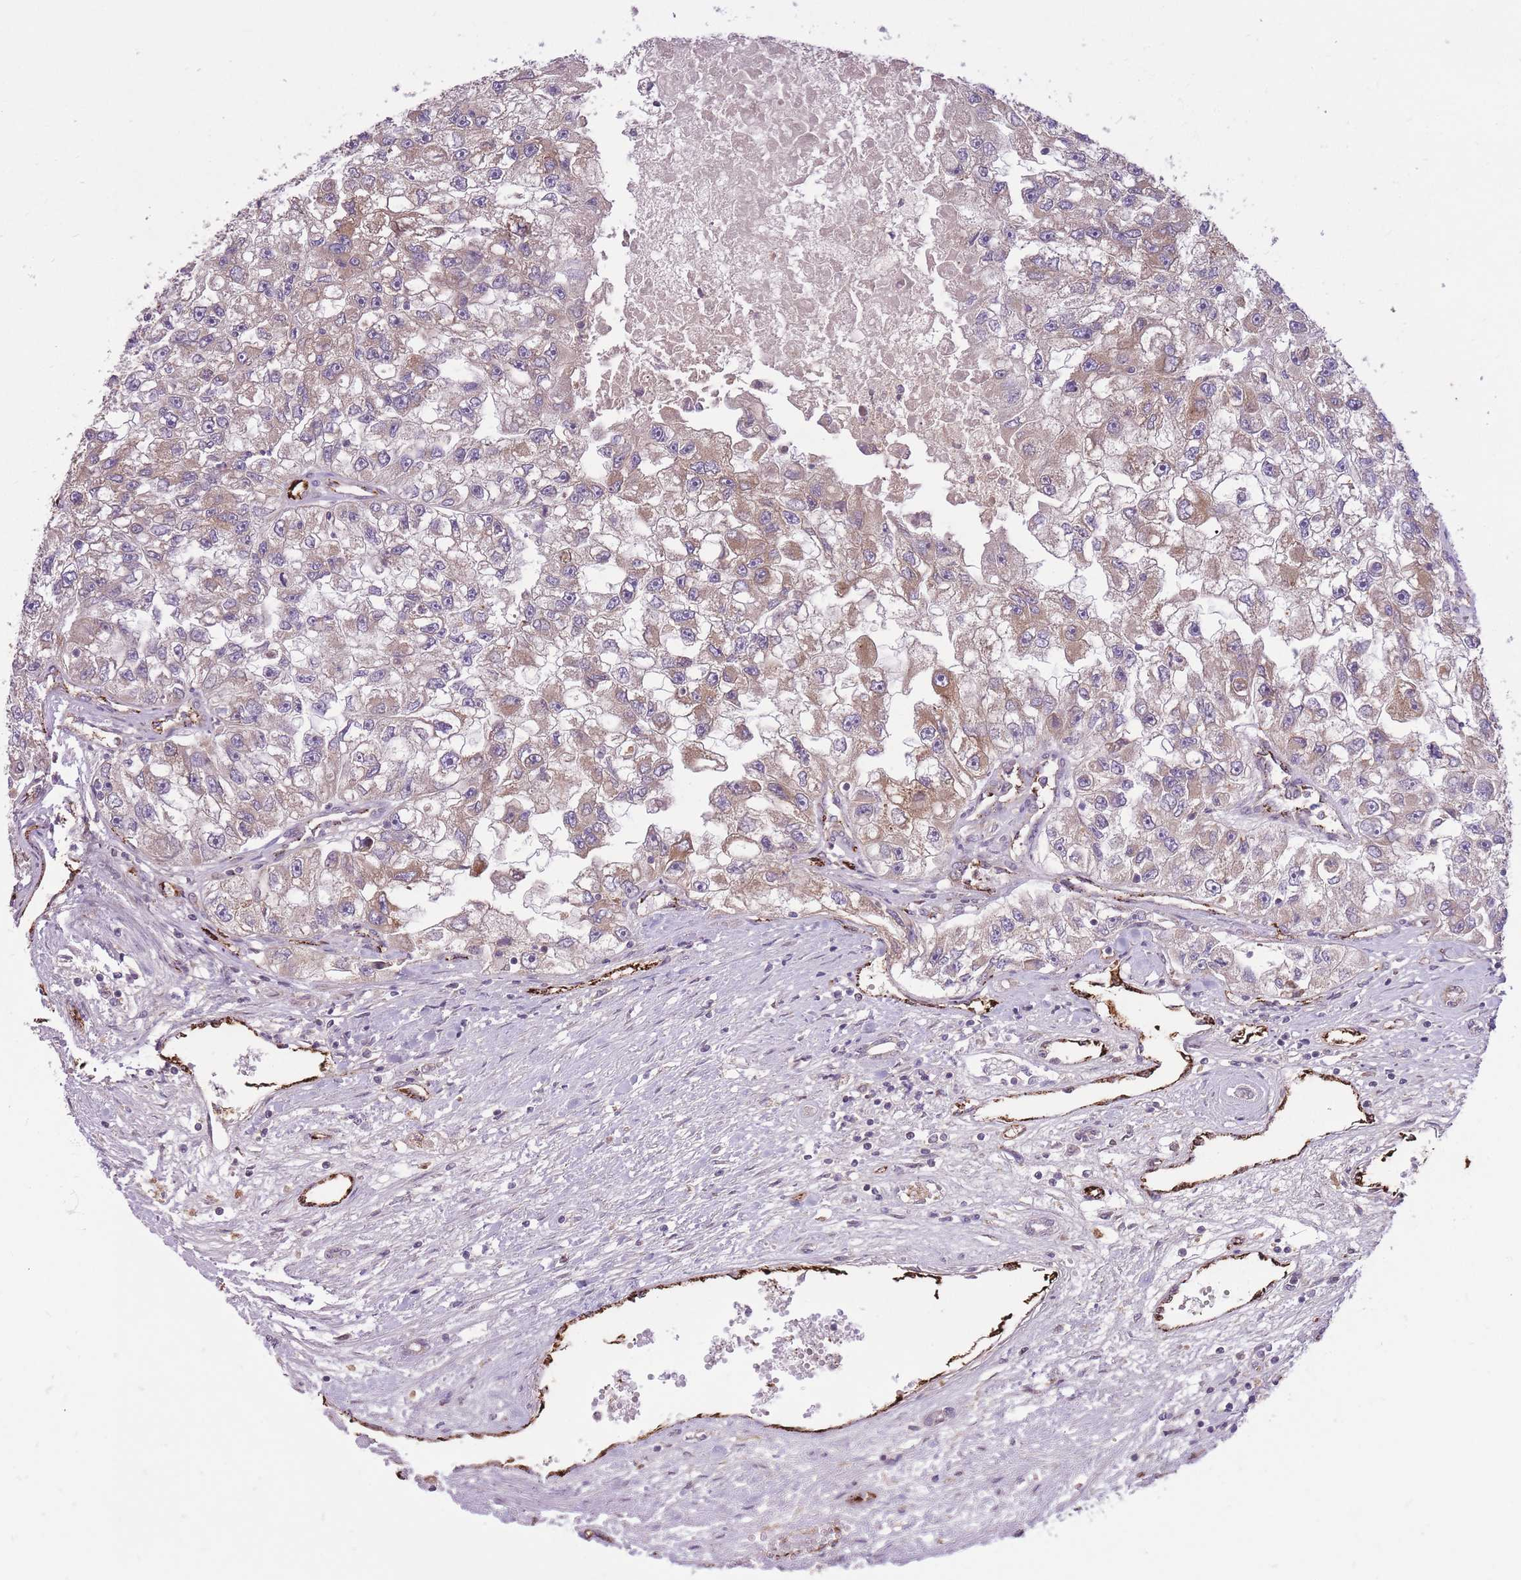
{"staining": {"intensity": "weak", "quantity": "25%-75%", "location": "cytoplasmic/membranous"}, "tissue": "renal cancer", "cell_type": "Tumor cells", "image_type": "cancer", "snomed": [{"axis": "morphology", "description": "Adenocarcinoma, NOS"}, {"axis": "topography", "description": "Kidney"}], "caption": "DAB immunohistochemical staining of human renal cancer (adenocarcinoma) exhibits weak cytoplasmic/membranous protein staining in approximately 25%-75% of tumor cells.", "gene": "CISH", "patient": {"sex": "male", "age": 63}}